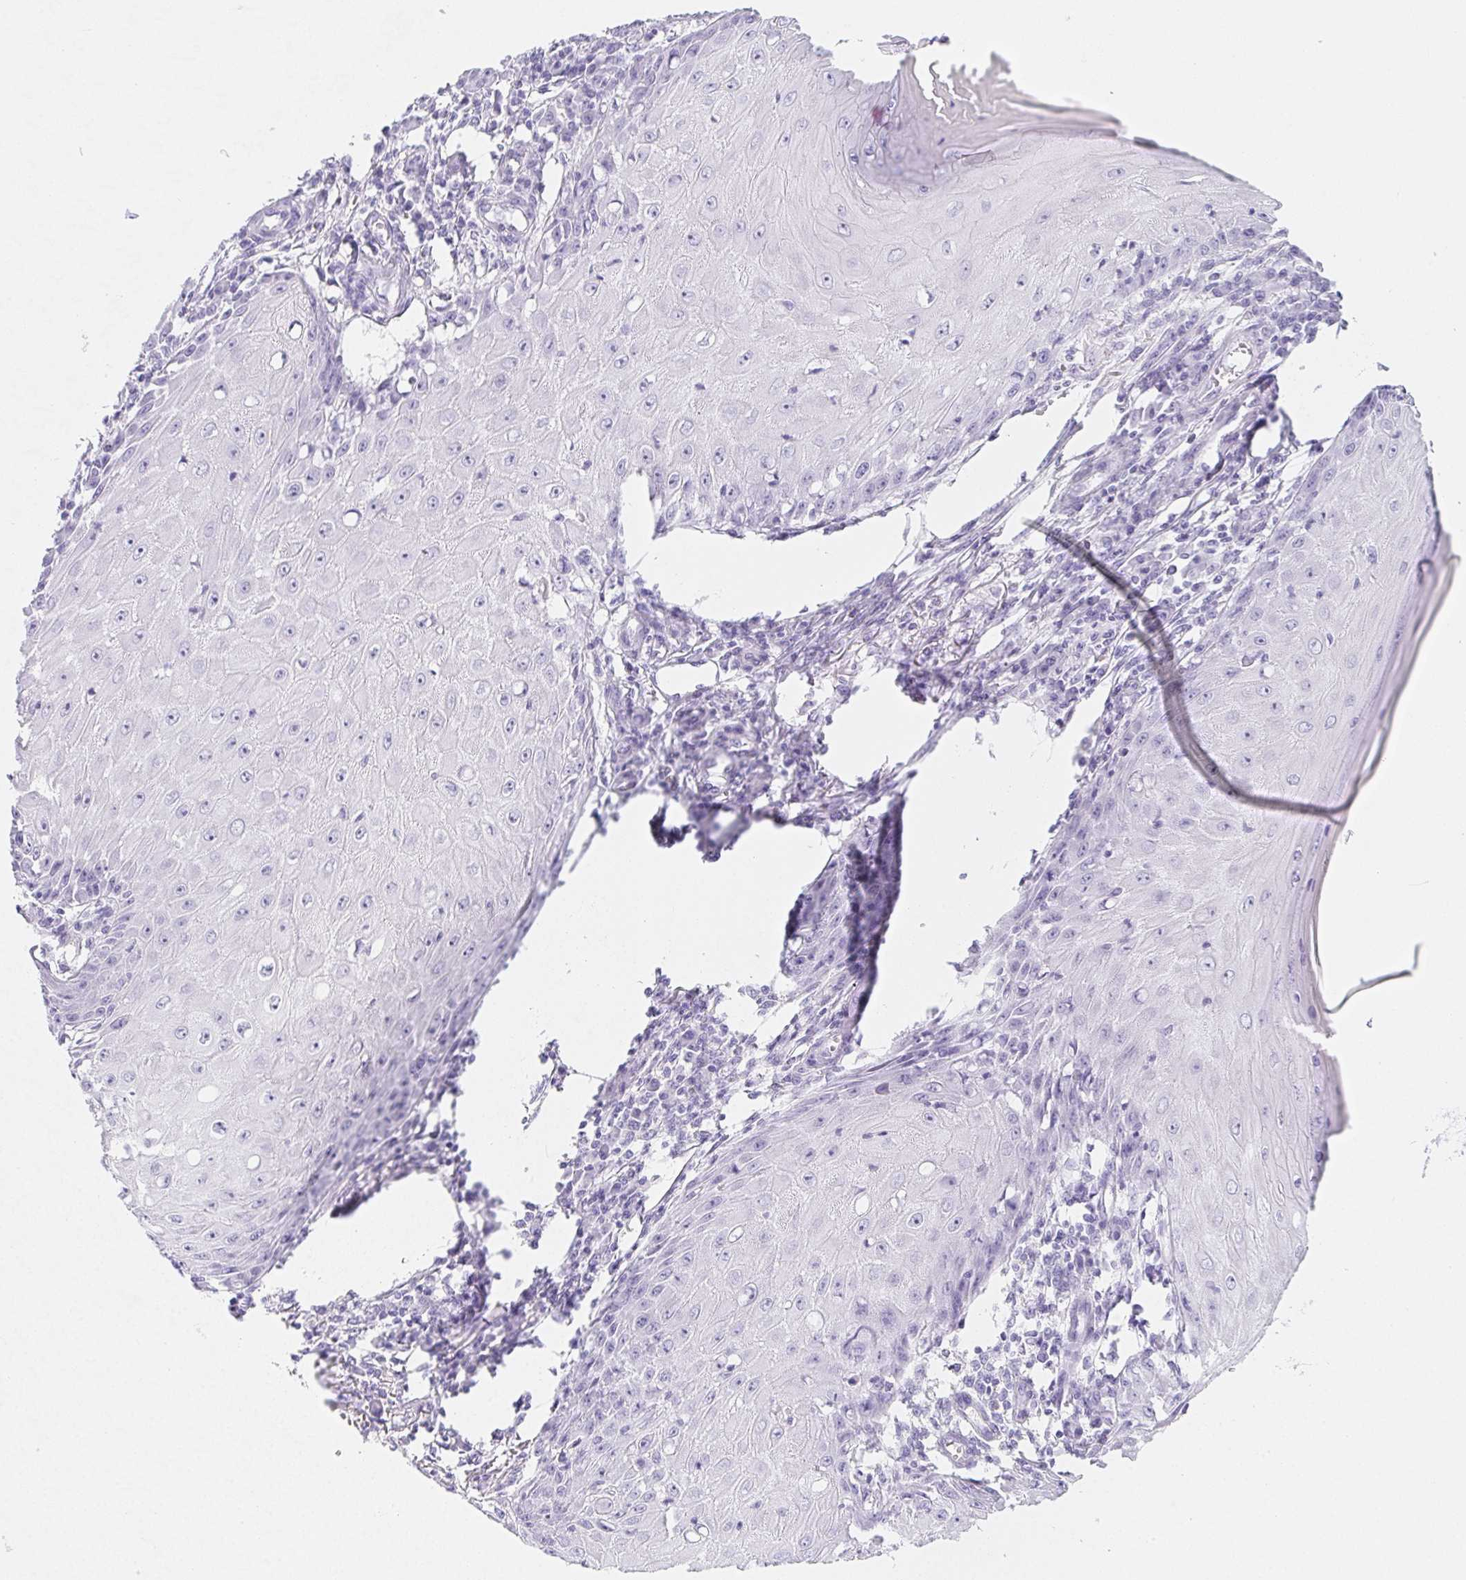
{"staining": {"intensity": "negative", "quantity": "none", "location": "none"}, "tissue": "skin cancer", "cell_type": "Tumor cells", "image_type": "cancer", "snomed": [{"axis": "morphology", "description": "Squamous cell carcinoma, NOS"}, {"axis": "topography", "description": "Skin"}], "caption": "Photomicrograph shows no significant protein expression in tumor cells of skin cancer. (Stains: DAB immunohistochemistry (IHC) with hematoxylin counter stain, Microscopy: brightfield microscopy at high magnification).", "gene": "ZBBX", "patient": {"sex": "female", "age": 73}}